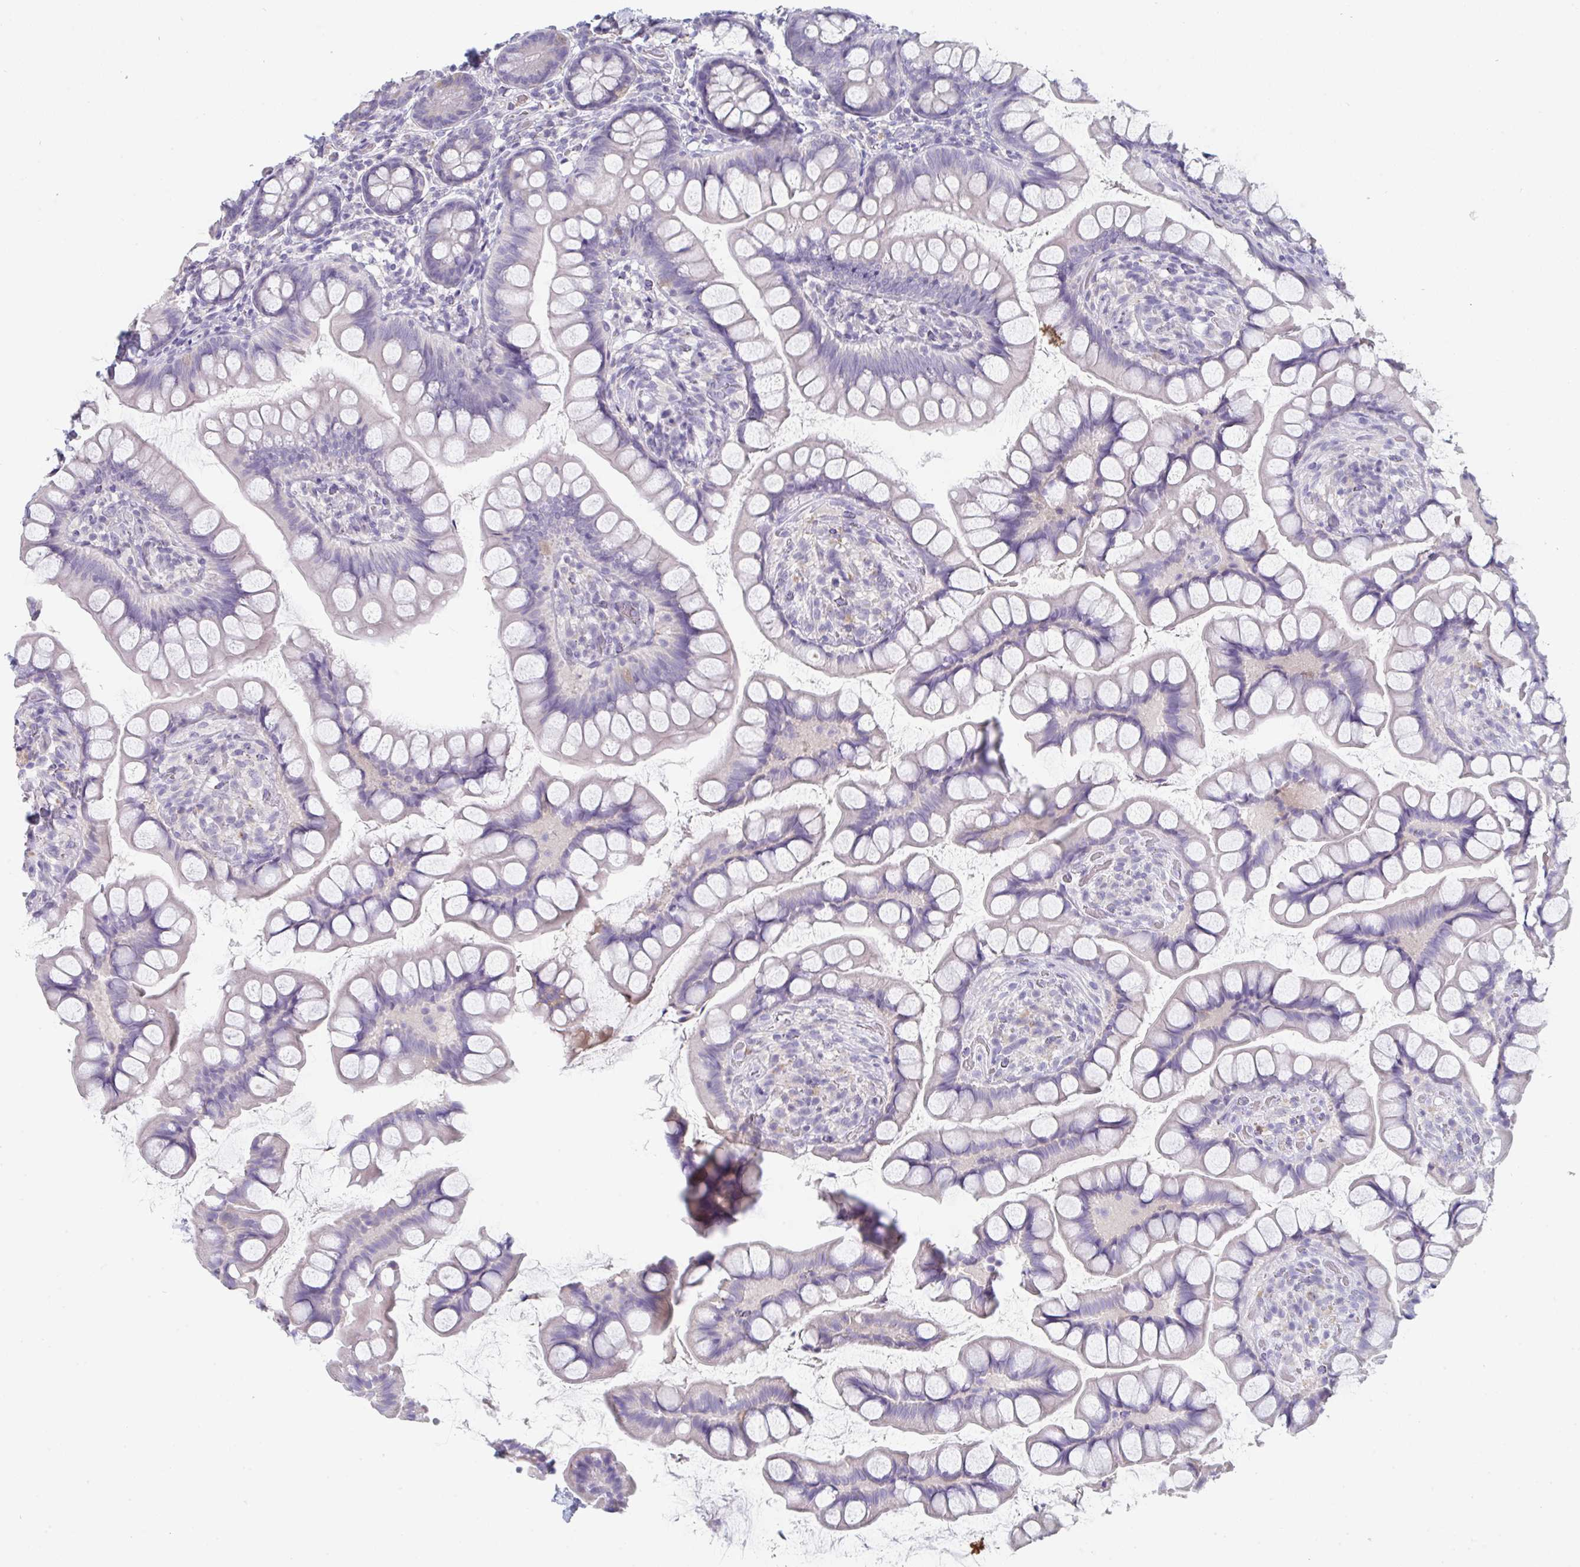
{"staining": {"intensity": "negative", "quantity": "none", "location": "none"}, "tissue": "small intestine", "cell_type": "Glandular cells", "image_type": "normal", "snomed": [{"axis": "morphology", "description": "Normal tissue, NOS"}, {"axis": "topography", "description": "Small intestine"}], "caption": "Immunohistochemistry of normal human small intestine reveals no positivity in glandular cells. (Brightfield microscopy of DAB (3,3'-diaminobenzidine) IHC at high magnification).", "gene": "HGFAC", "patient": {"sex": "male", "age": 70}}